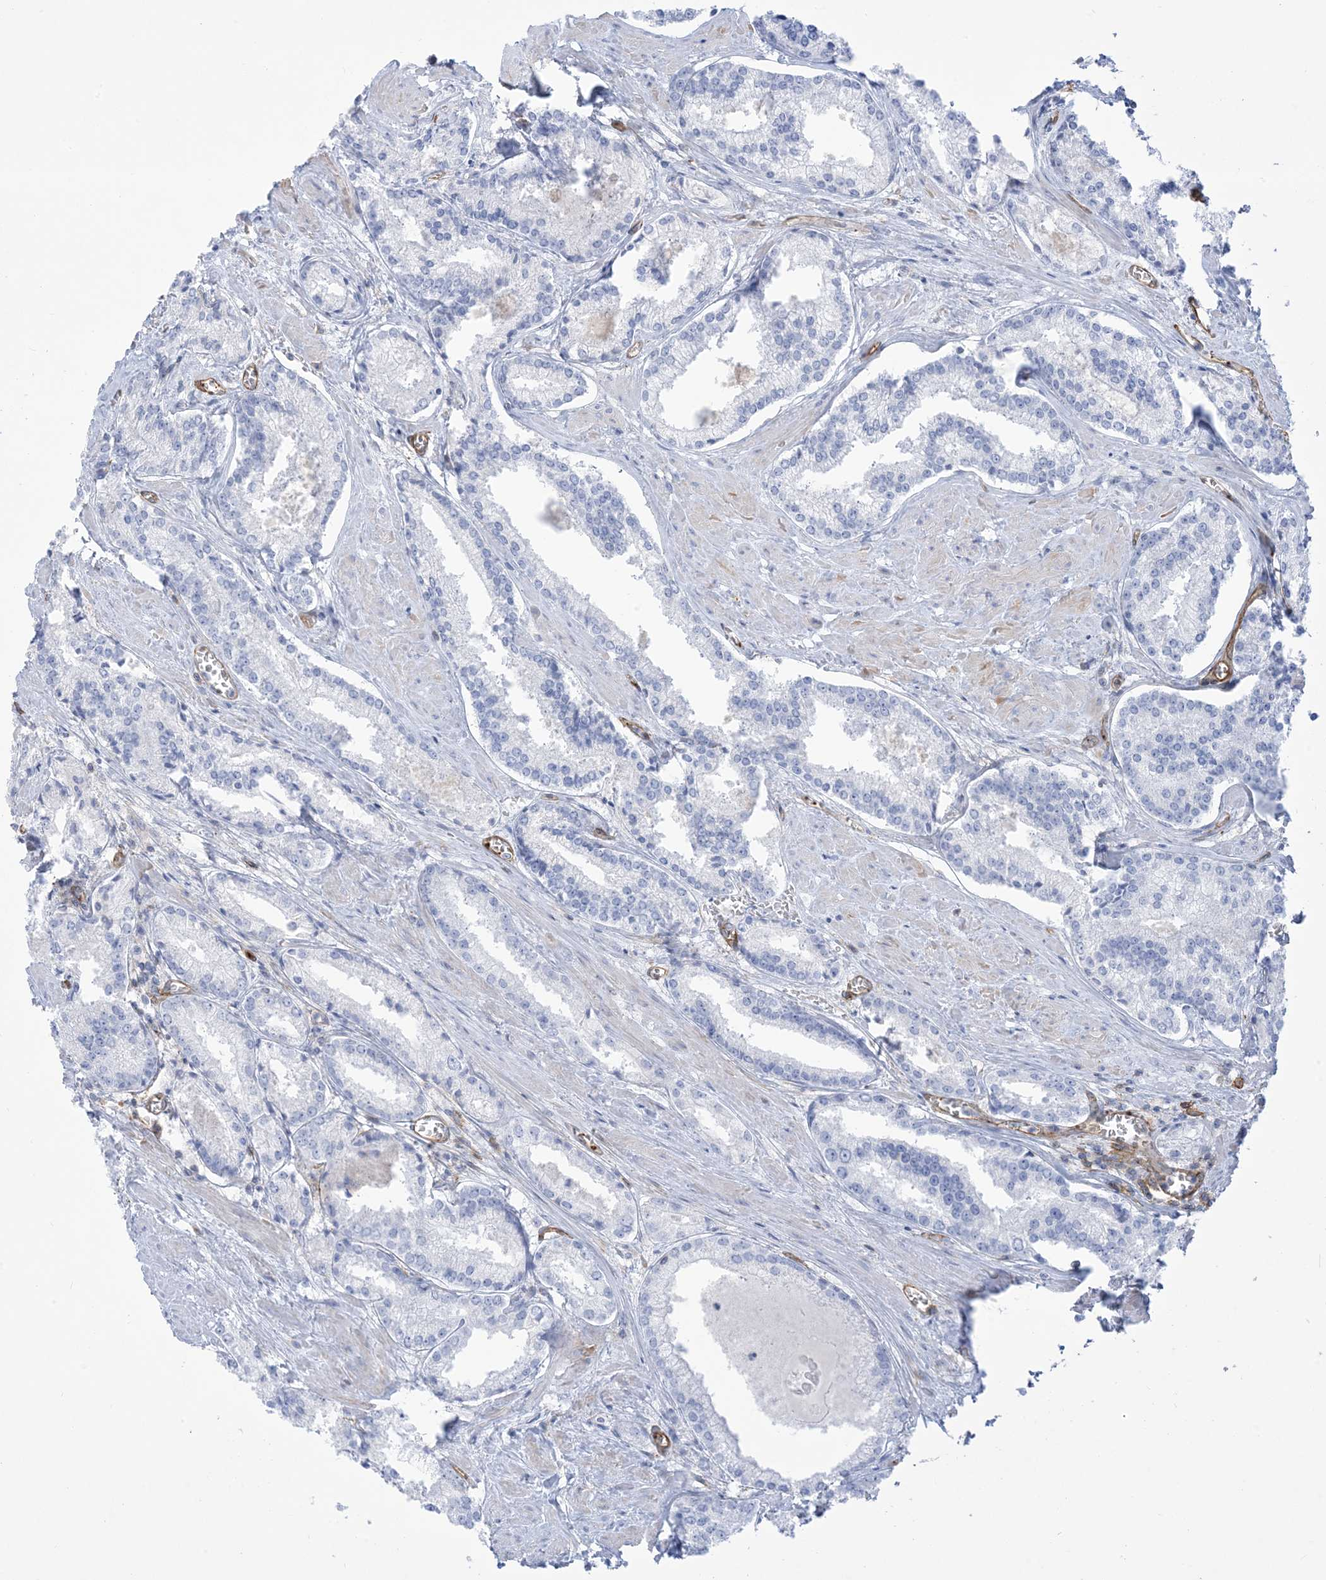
{"staining": {"intensity": "negative", "quantity": "none", "location": "none"}, "tissue": "prostate cancer", "cell_type": "Tumor cells", "image_type": "cancer", "snomed": [{"axis": "morphology", "description": "Adenocarcinoma, Low grade"}, {"axis": "topography", "description": "Prostate"}], "caption": "Immunohistochemical staining of human prostate low-grade adenocarcinoma exhibits no significant positivity in tumor cells.", "gene": "B3GNT7", "patient": {"sex": "male", "age": 54}}